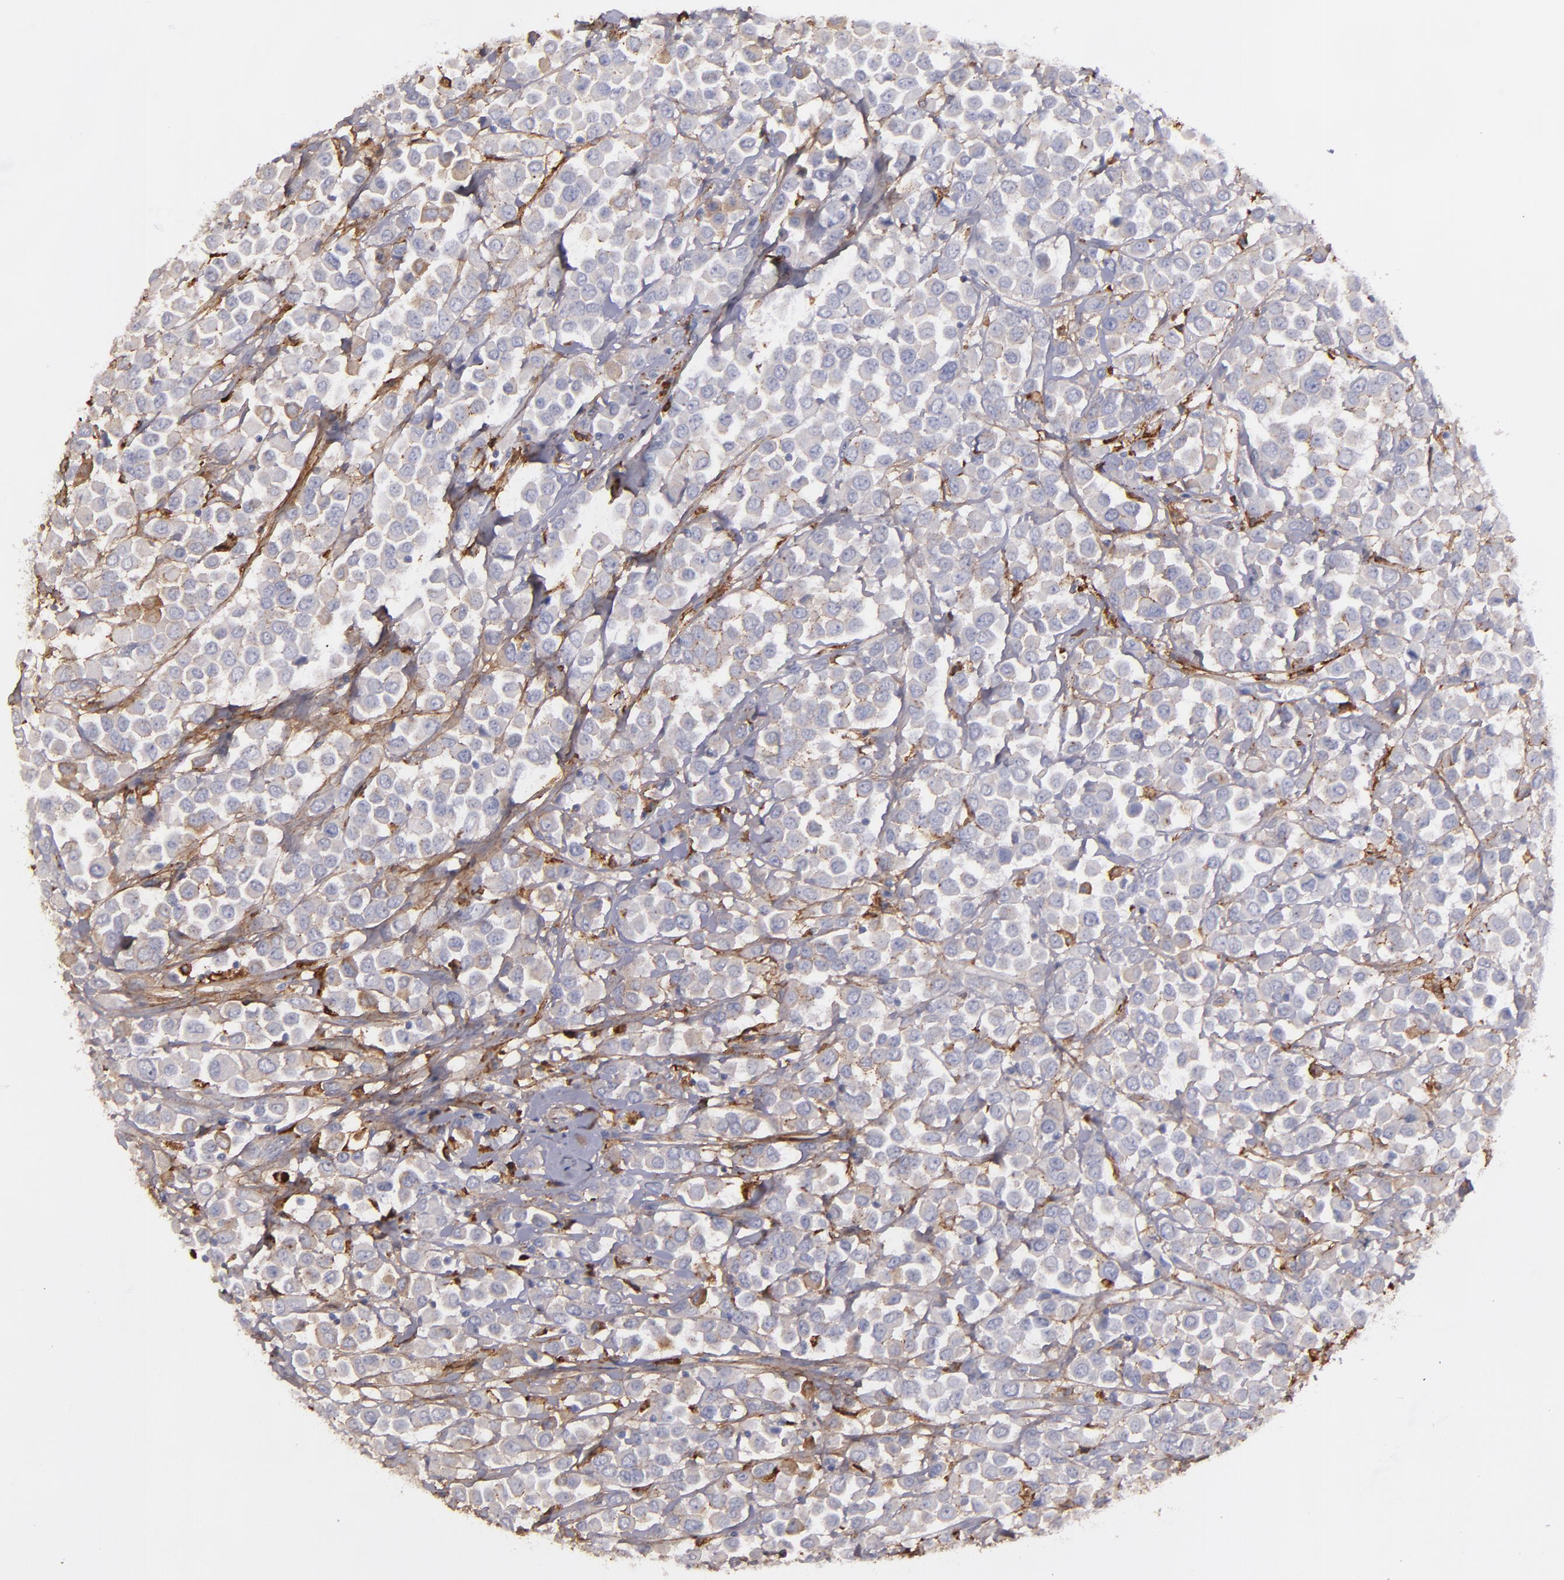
{"staining": {"intensity": "weak", "quantity": "25%-75%", "location": "cytoplasmic/membranous"}, "tissue": "breast cancer", "cell_type": "Tumor cells", "image_type": "cancer", "snomed": [{"axis": "morphology", "description": "Duct carcinoma"}, {"axis": "topography", "description": "Breast"}], "caption": "An image of human intraductal carcinoma (breast) stained for a protein displays weak cytoplasmic/membranous brown staining in tumor cells.", "gene": "C1QA", "patient": {"sex": "female", "age": 61}}